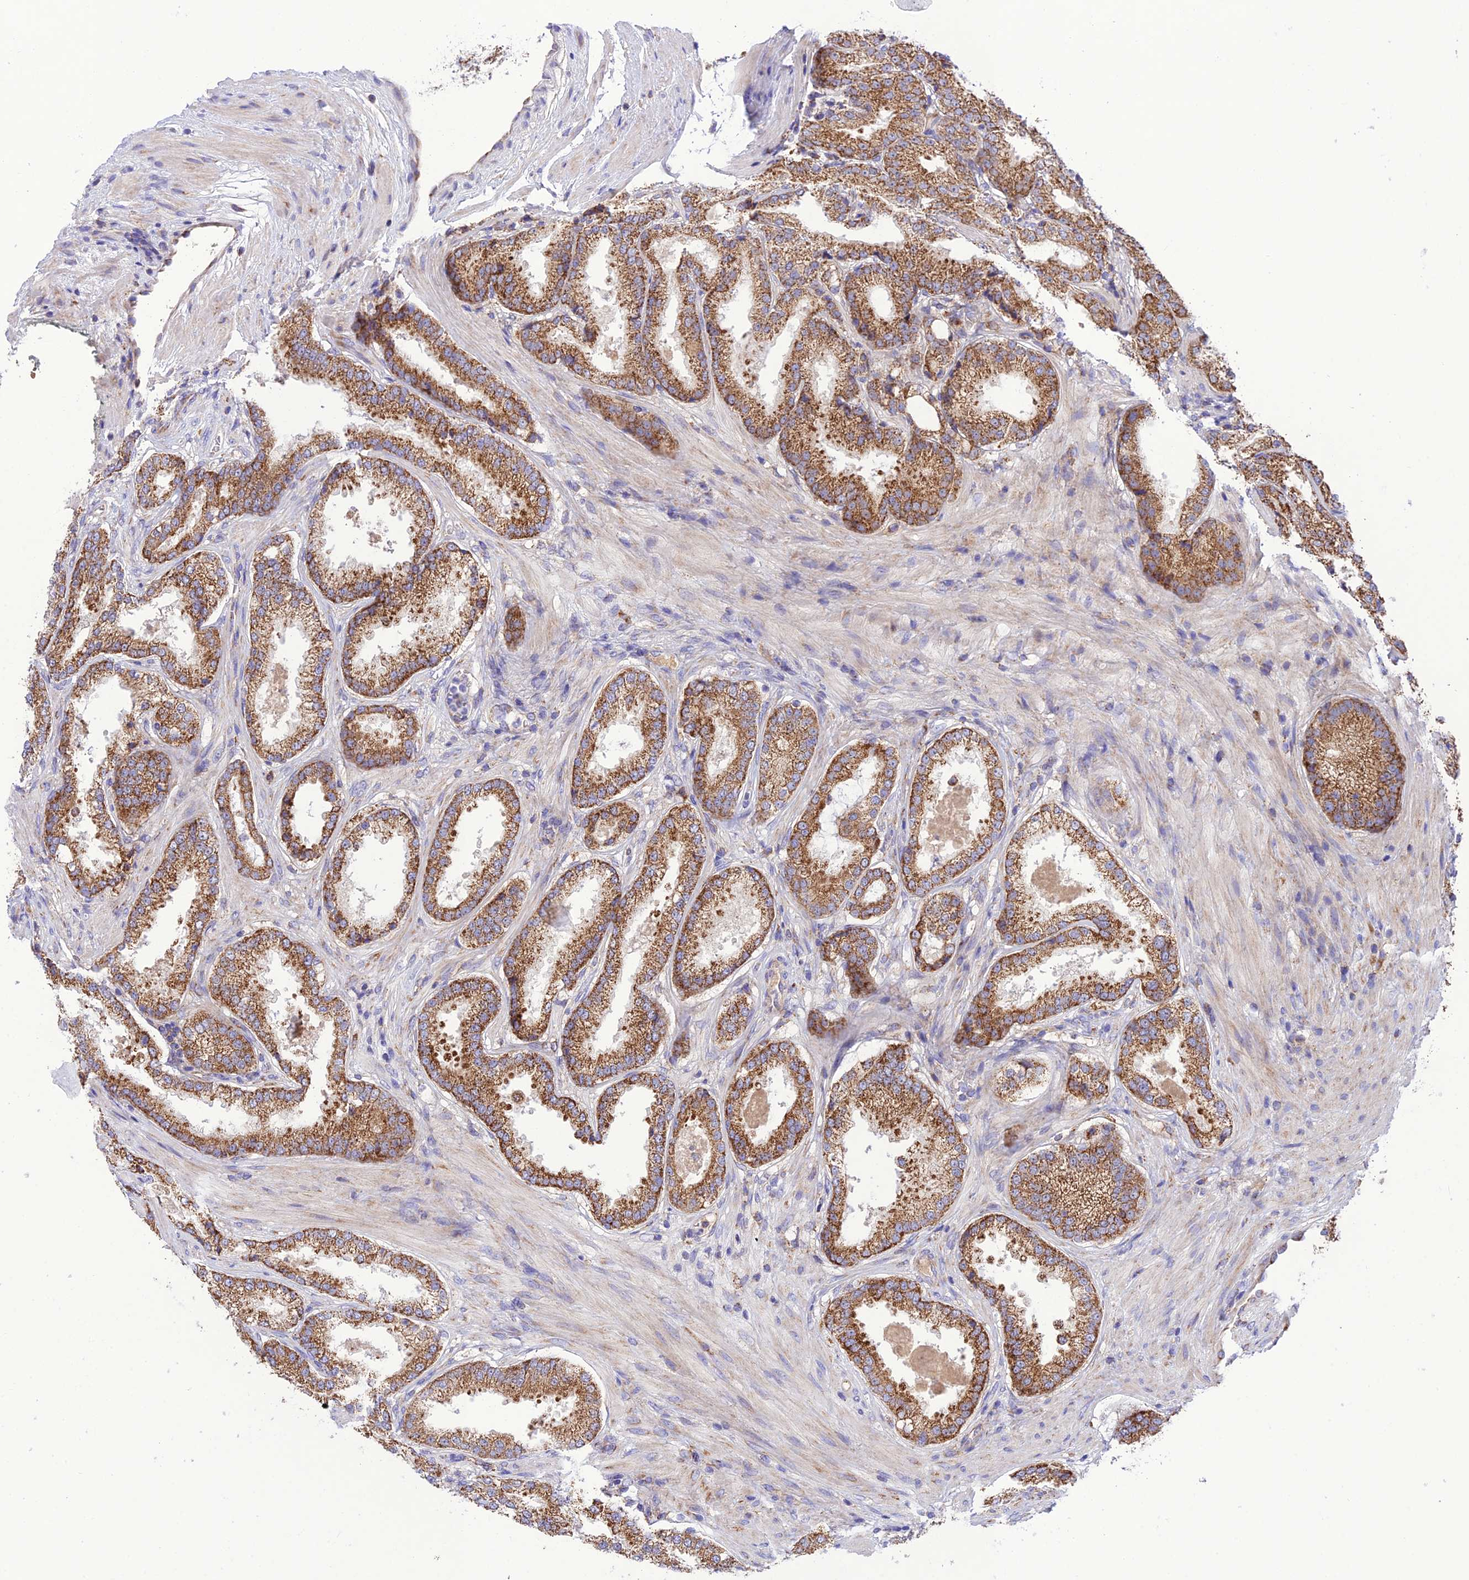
{"staining": {"intensity": "moderate", "quantity": ">75%", "location": "cytoplasmic/membranous"}, "tissue": "prostate cancer", "cell_type": "Tumor cells", "image_type": "cancer", "snomed": [{"axis": "morphology", "description": "Adenocarcinoma, Low grade"}, {"axis": "topography", "description": "Prostate"}], "caption": "Protein expression analysis of prostate cancer (adenocarcinoma (low-grade)) demonstrates moderate cytoplasmic/membranous expression in about >75% of tumor cells.", "gene": "UAP1L1", "patient": {"sex": "male", "age": 59}}